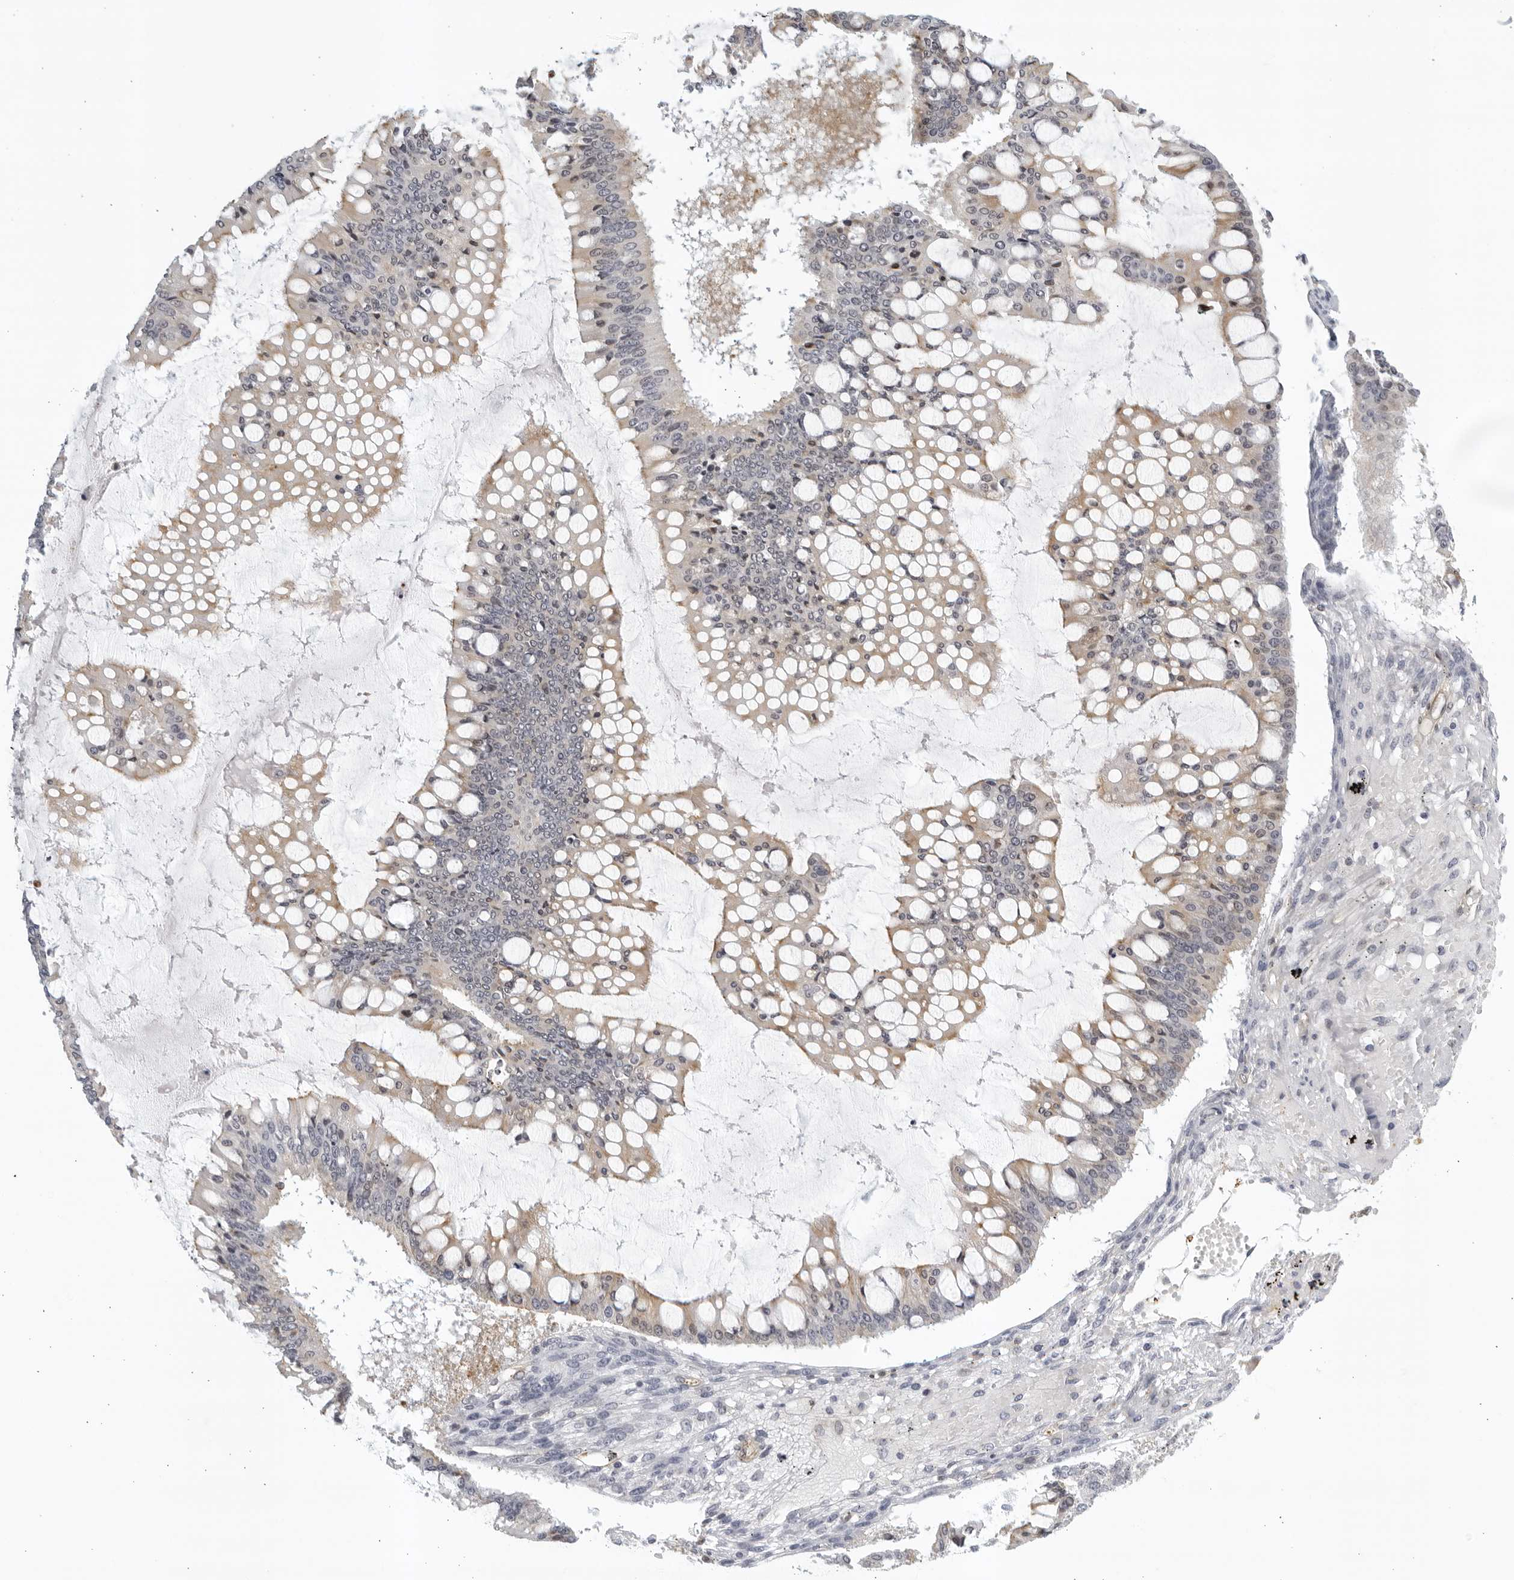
{"staining": {"intensity": "weak", "quantity": "<25%", "location": "cytoplasmic/membranous"}, "tissue": "ovarian cancer", "cell_type": "Tumor cells", "image_type": "cancer", "snomed": [{"axis": "morphology", "description": "Cystadenocarcinoma, mucinous, NOS"}, {"axis": "topography", "description": "Ovary"}], "caption": "Tumor cells show no significant protein positivity in mucinous cystadenocarcinoma (ovarian).", "gene": "SERTAD4", "patient": {"sex": "female", "age": 73}}